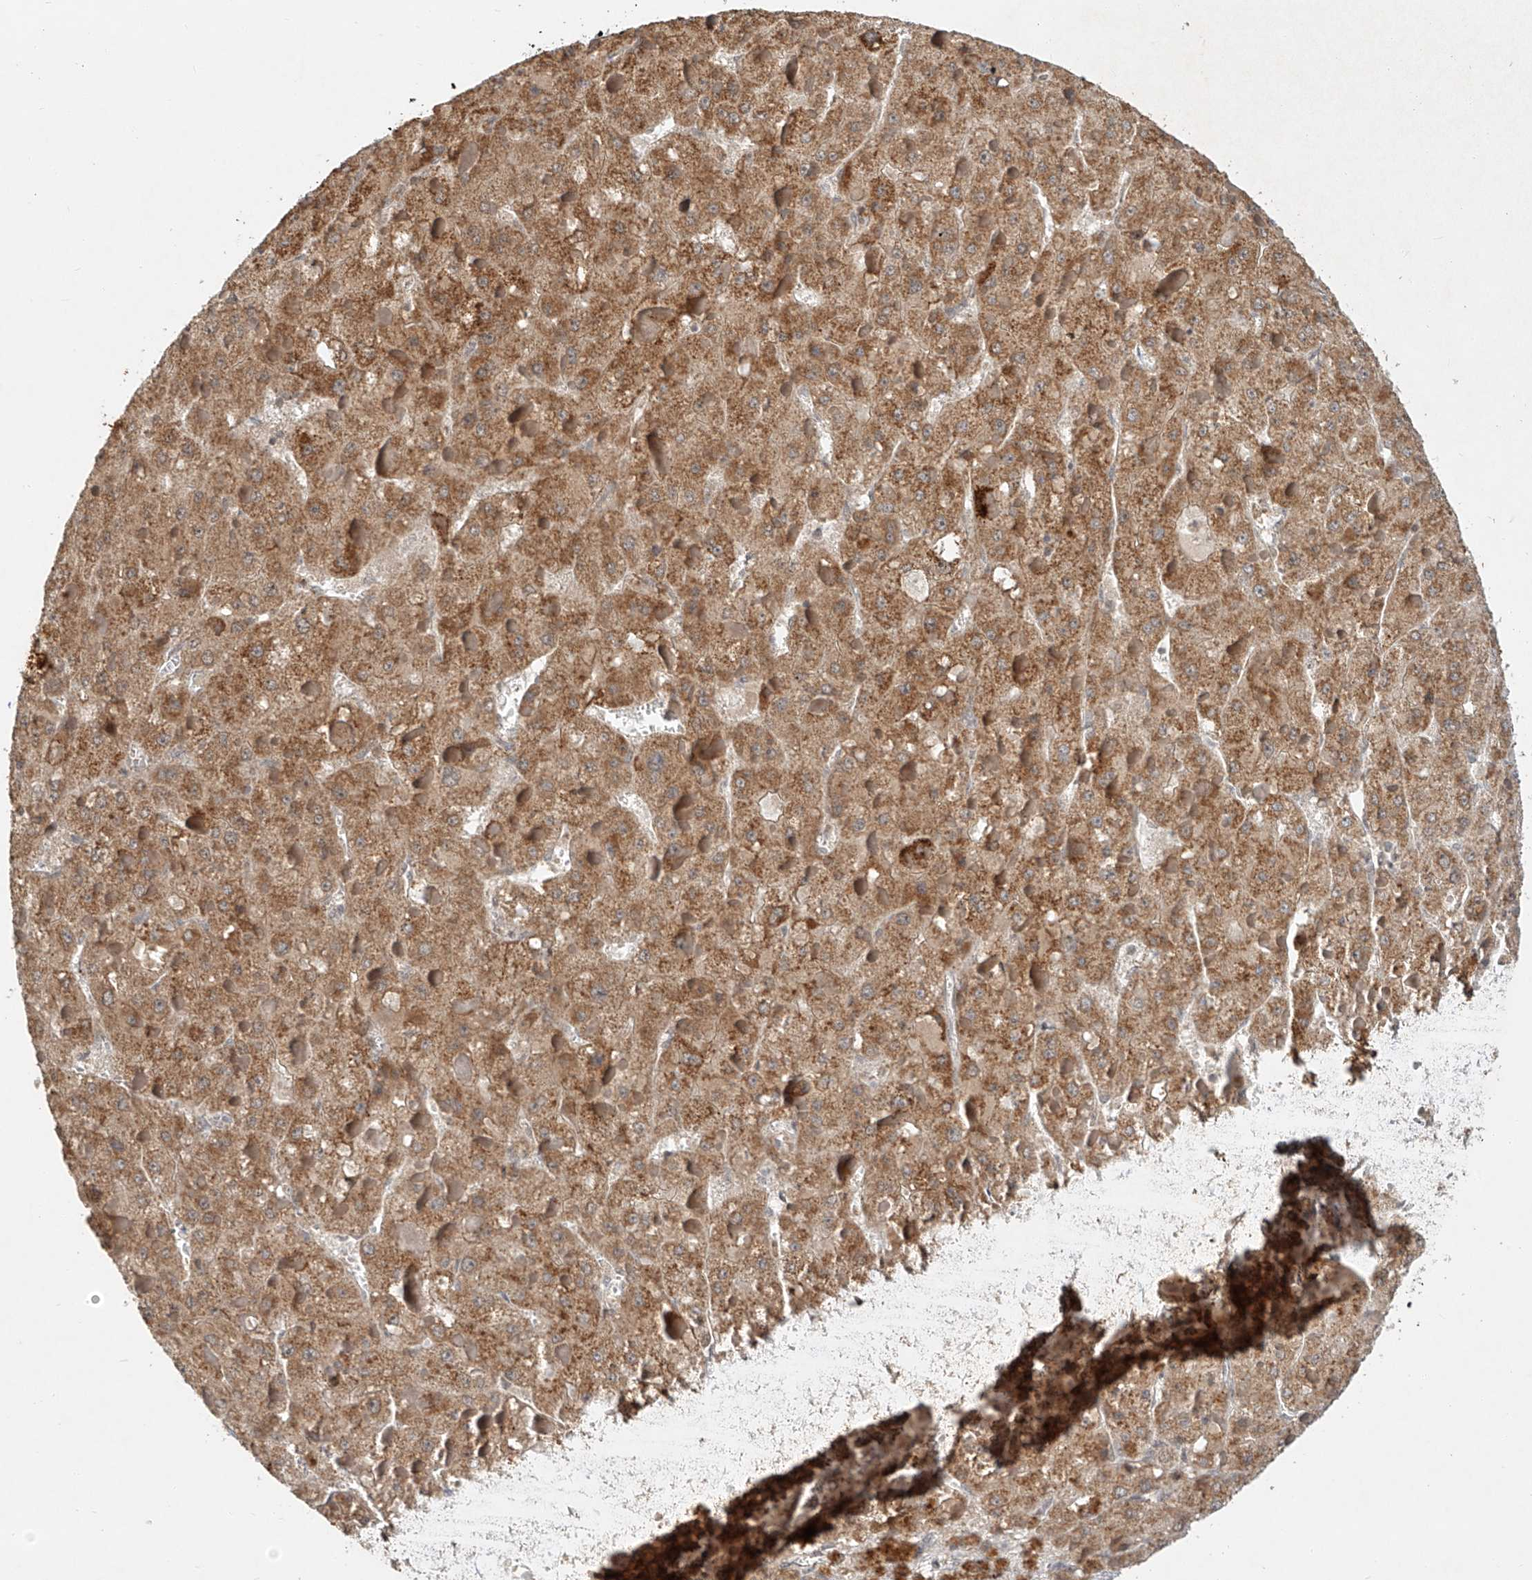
{"staining": {"intensity": "moderate", "quantity": ">75%", "location": "cytoplasmic/membranous"}, "tissue": "liver cancer", "cell_type": "Tumor cells", "image_type": "cancer", "snomed": [{"axis": "morphology", "description": "Carcinoma, Hepatocellular, NOS"}, {"axis": "topography", "description": "Liver"}], "caption": "Immunohistochemical staining of human hepatocellular carcinoma (liver) shows medium levels of moderate cytoplasmic/membranous staining in approximately >75% of tumor cells.", "gene": "SYTL3", "patient": {"sex": "female", "age": 73}}